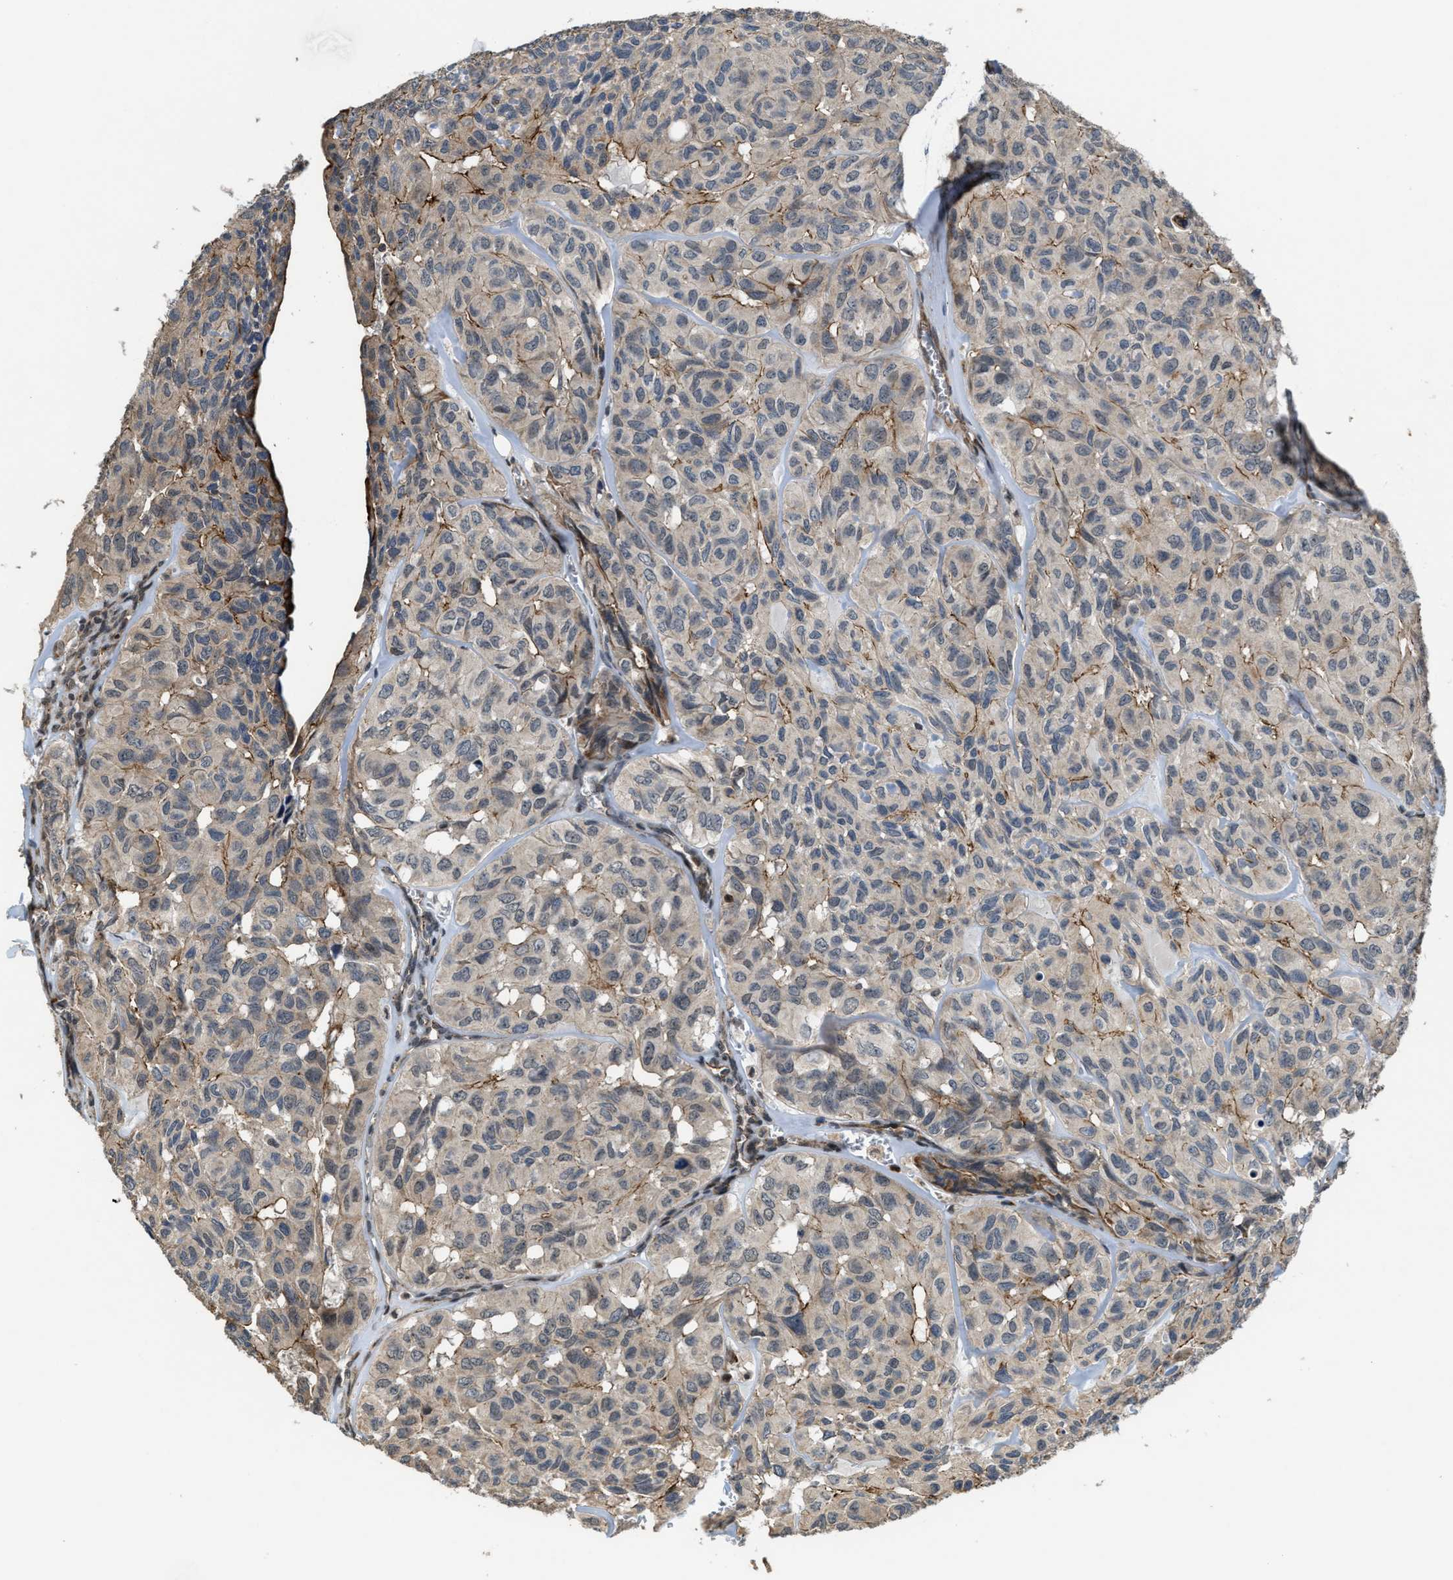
{"staining": {"intensity": "weak", "quantity": "25%-75%", "location": "cytoplasmic/membranous"}, "tissue": "head and neck cancer", "cell_type": "Tumor cells", "image_type": "cancer", "snomed": [{"axis": "morphology", "description": "Adenocarcinoma, NOS"}, {"axis": "topography", "description": "Salivary gland, NOS"}, {"axis": "topography", "description": "Head-Neck"}], "caption": "A brown stain shows weak cytoplasmic/membranous staining of a protein in human adenocarcinoma (head and neck) tumor cells. (Brightfield microscopy of DAB IHC at high magnification).", "gene": "DPF2", "patient": {"sex": "female", "age": 76}}